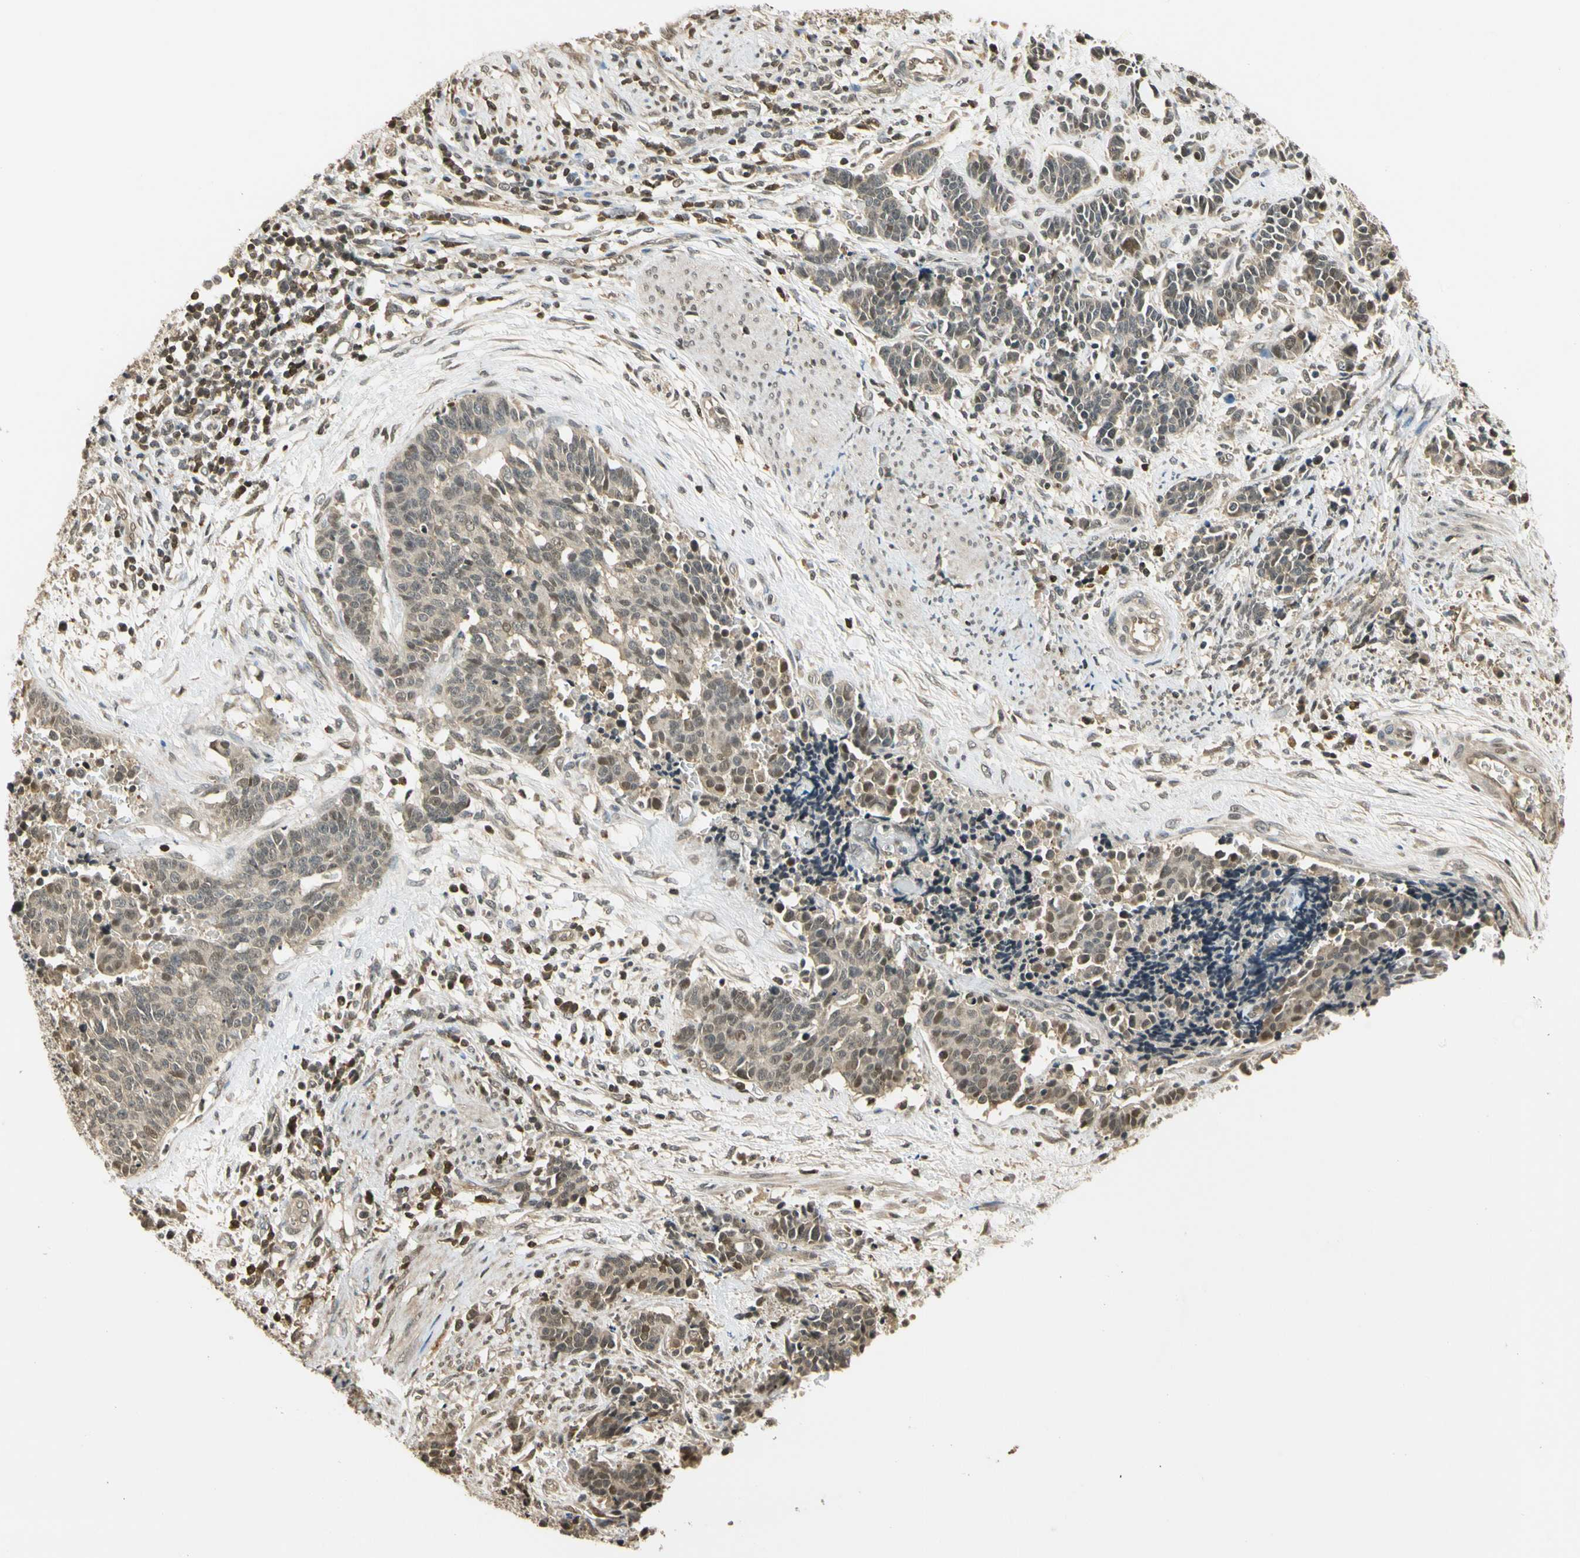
{"staining": {"intensity": "weak", "quantity": ">75%", "location": "cytoplasmic/membranous,nuclear"}, "tissue": "cervical cancer", "cell_type": "Tumor cells", "image_type": "cancer", "snomed": [{"axis": "morphology", "description": "Squamous cell carcinoma, NOS"}, {"axis": "topography", "description": "Cervix"}], "caption": "Immunohistochemical staining of human cervical squamous cell carcinoma shows low levels of weak cytoplasmic/membranous and nuclear protein expression in approximately >75% of tumor cells. The staining was performed using DAB (3,3'-diaminobenzidine), with brown indicating positive protein expression. Nuclei are stained blue with hematoxylin.", "gene": "SOD1", "patient": {"sex": "female", "age": 35}}